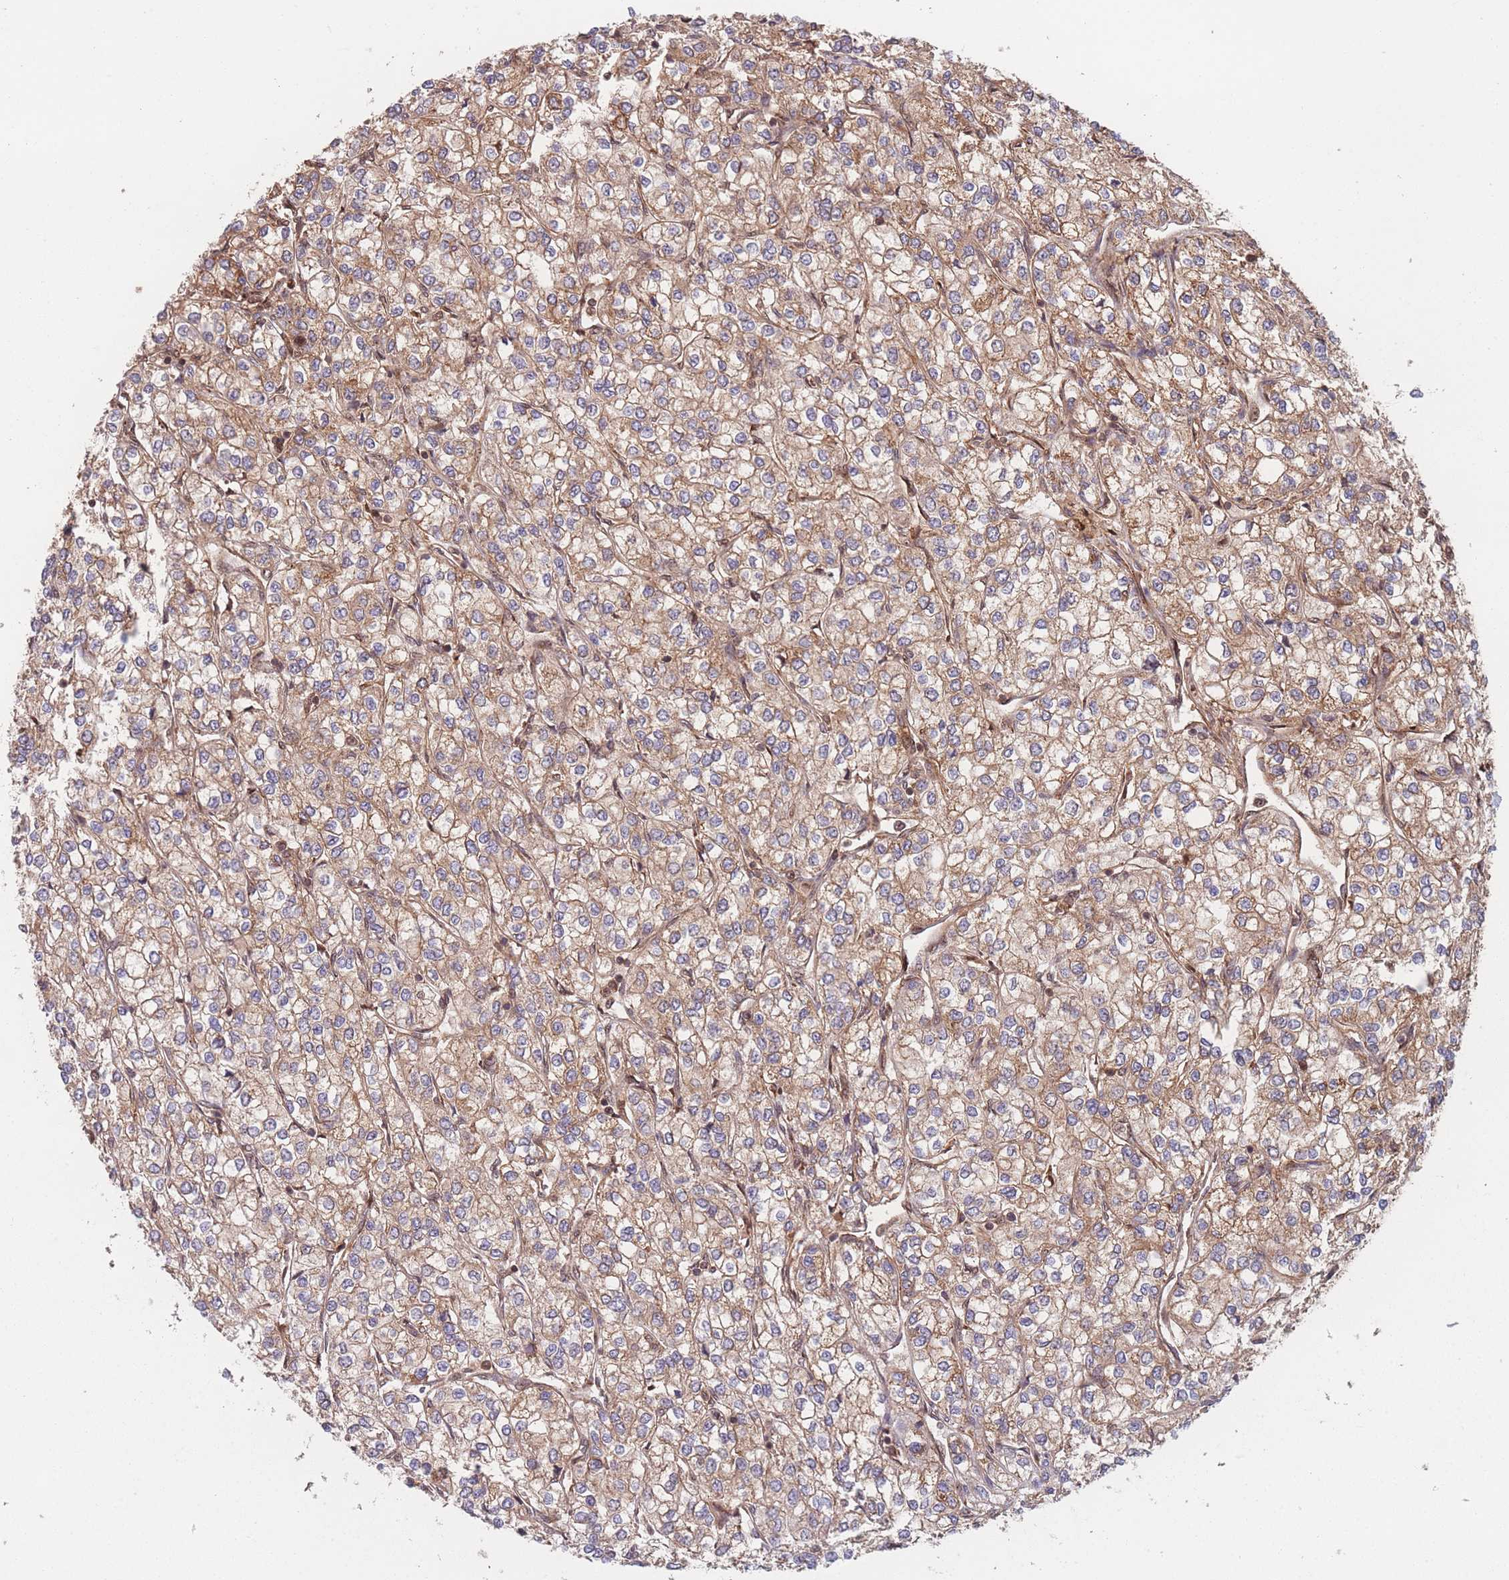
{"staining": {"intensity": "weak", "quantity": ">75%", "location": "cytoplasmic/membranous"}, "tissue": "renal cancer", "cell_type": "Tumor cells", "image_type": "cancer", "snomed": [{"axis": "morphology", "description": "Adenocarcinoma, NOS"}, {"axis": "topography", "description": "Kidney"}], "caption": "Immunohistochemical staining of renal adenocarcinoma displays low levels of weak cytoplasmic/membranous protein expression in approximately >75% of tumor cells. (IHC, brightfield microscopy, high magnification).", "gene": "PODXL2", "patient": {"sex": "male", "age": 80}}